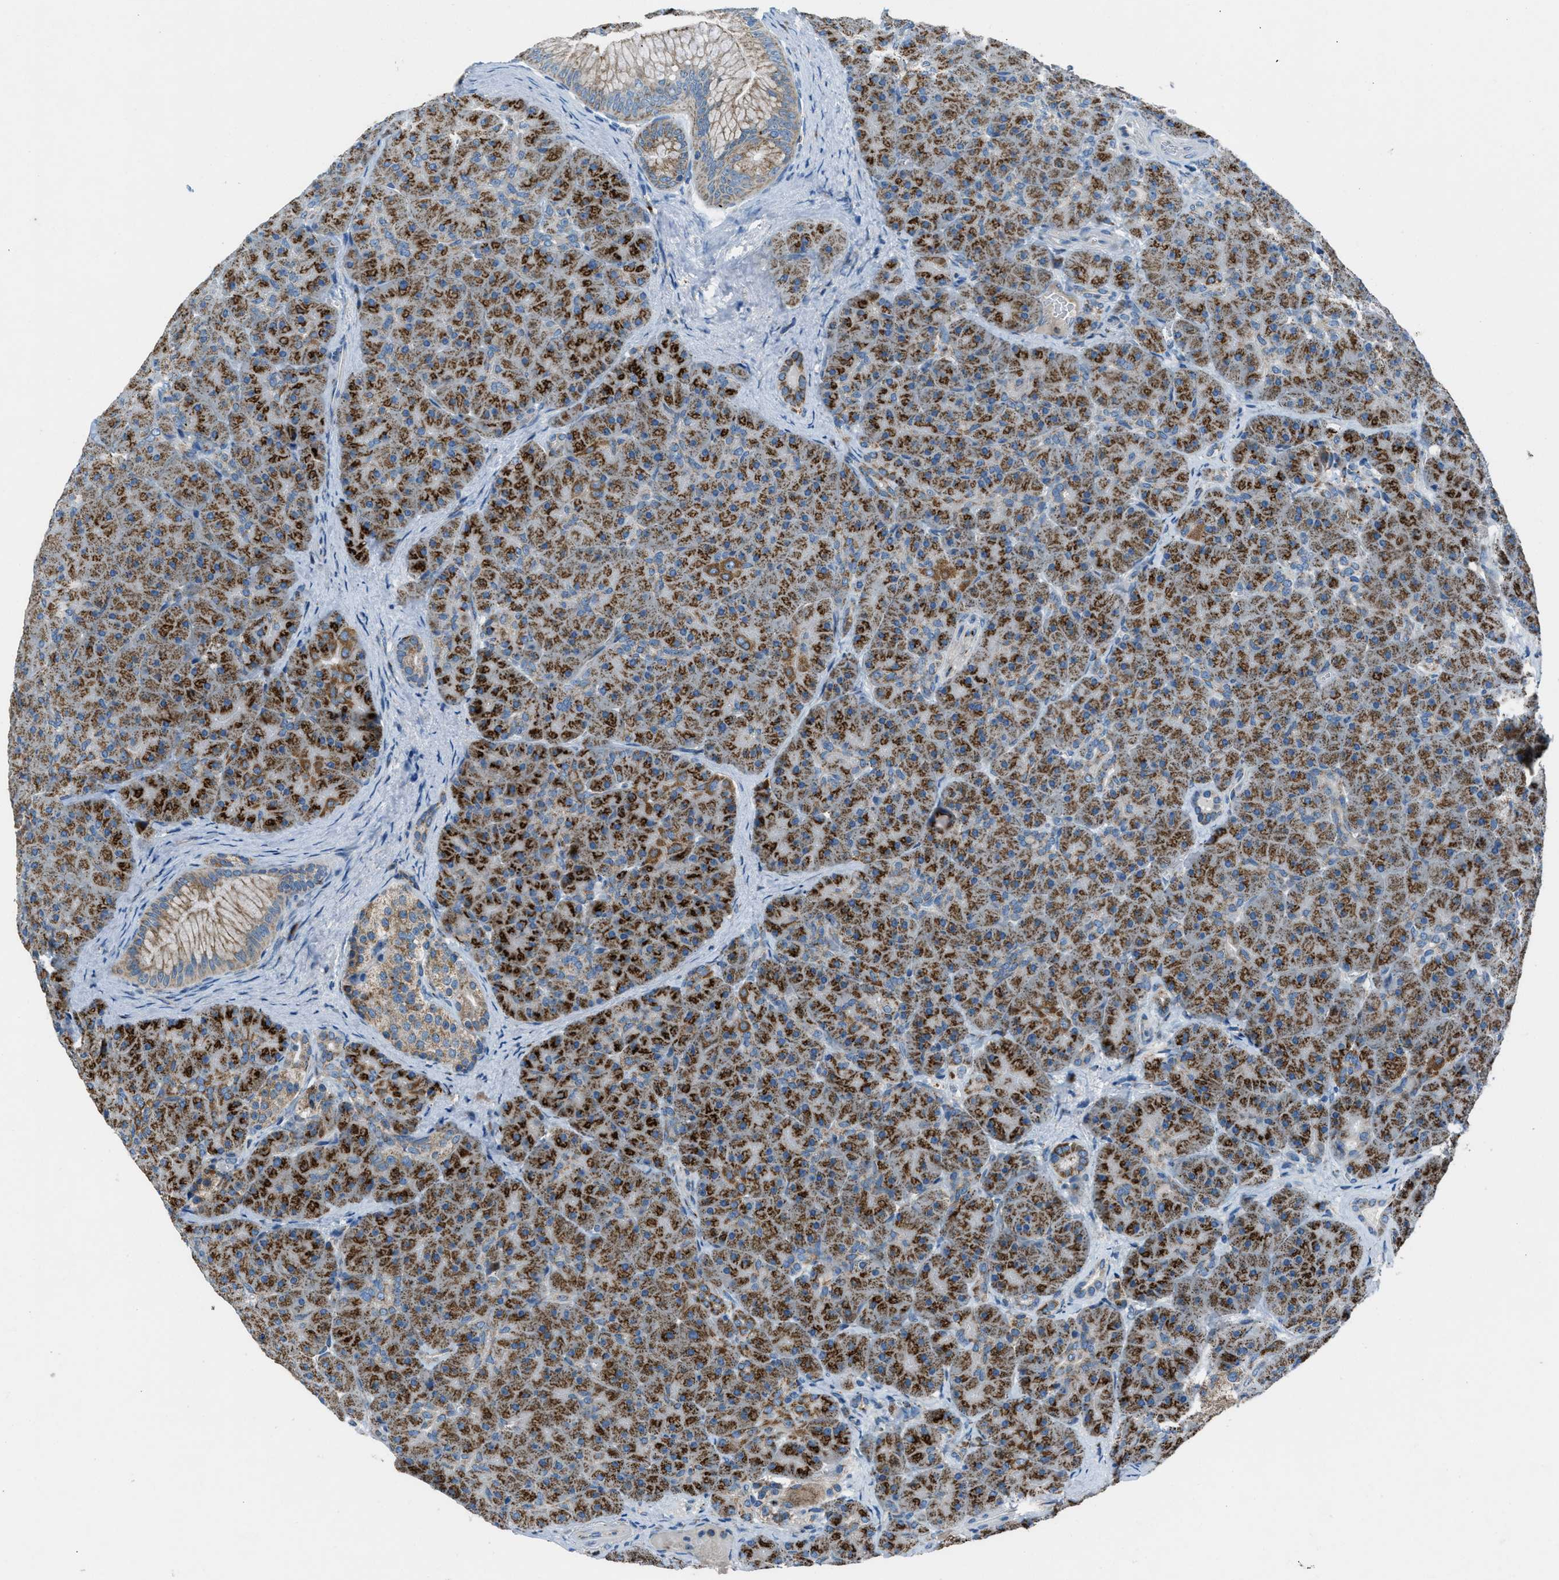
{"staining": {"intensity": "strong", "quantity": ">75%", "location": "cytoplasmic/membranous"}, "tissue": "pancreas", "cell_type": "Exocrine glandular cells", "image_type": "normal", "snomed": [{"axis": "morphology", "description": "Normal tissue, NOS"}, {"axis": "topography", "description": "Pancreas"}], "caption": "DAB (3,3'-diaminobenzidine) immunohistochemical staining of benign pancreas exhibits strong cytoplasmic/membranous protein staining in approximately >75% of exocrine glandular cells.", "gene": "BCKDK", "patient": {"sex": "male", "age": 66}}